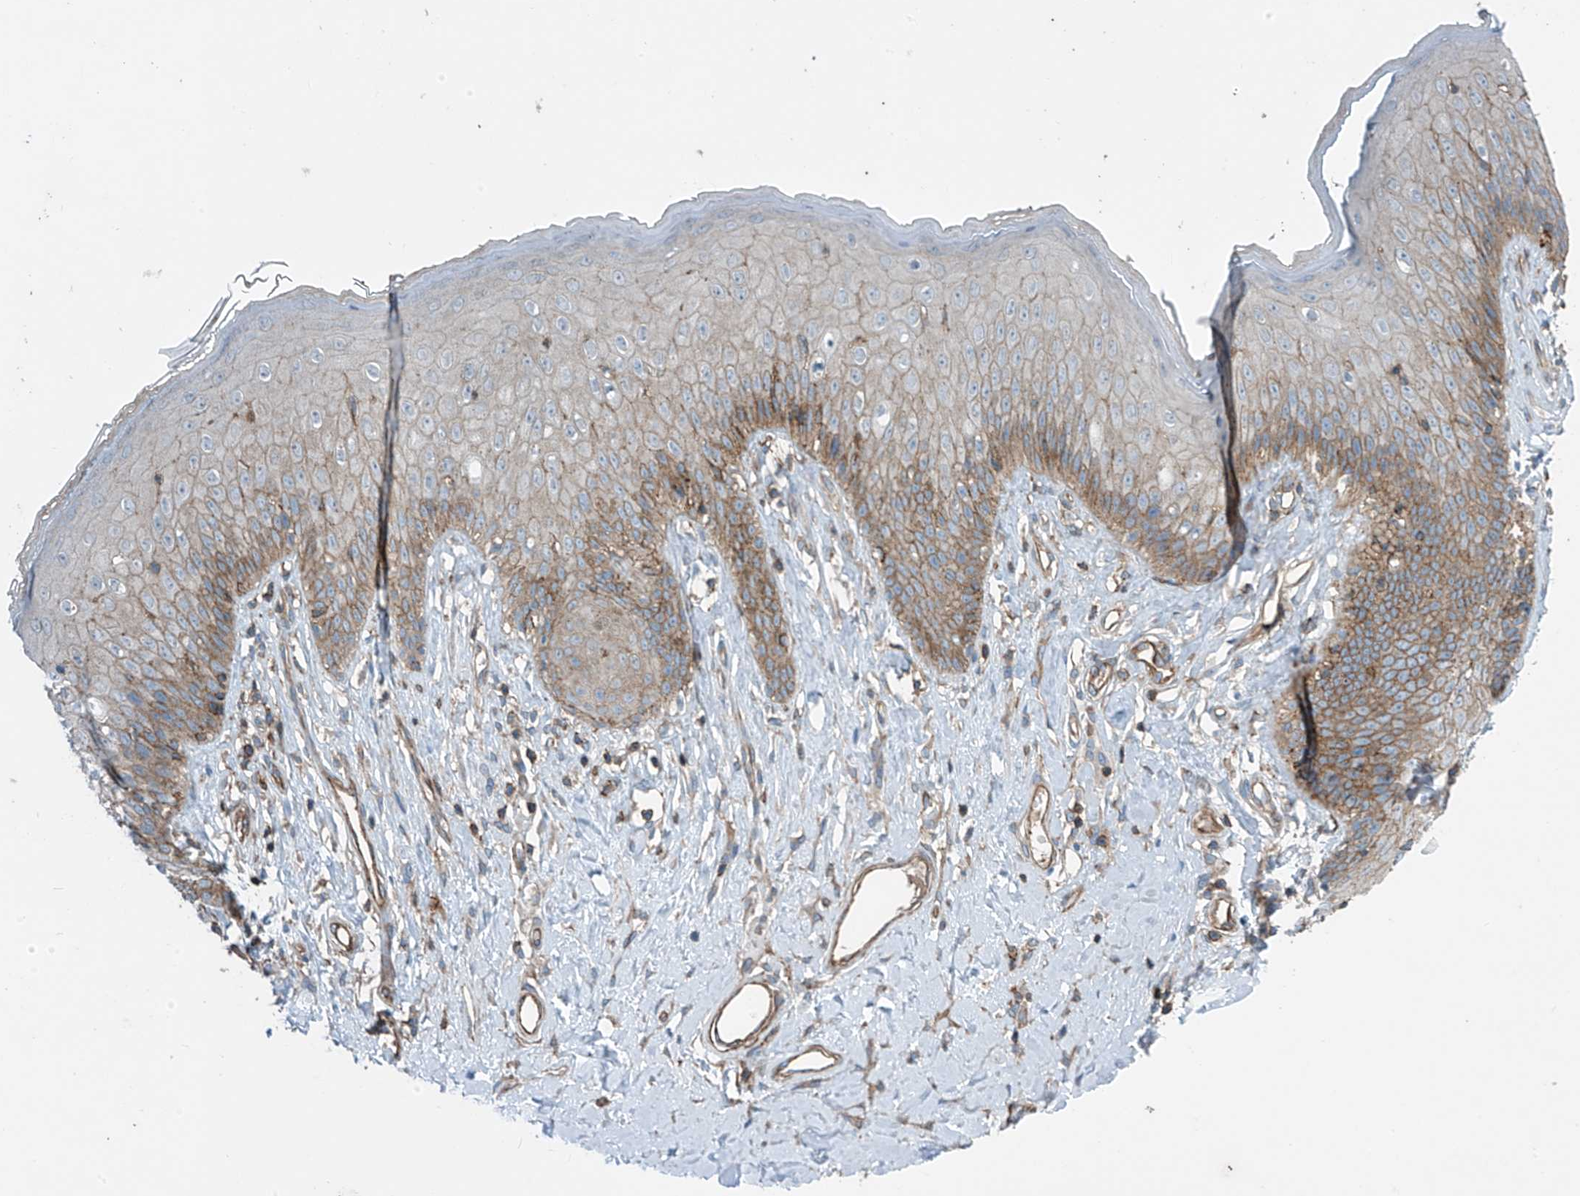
{"staining": {"intensity": "moderate", "quantity": "25%-75%", "location": "cytoplasmic/membranous"}, "tissue": "skin", "cell_type": "Epidermal cells", "image_type": "normal", "snomed": [{"axis": "morphology", "description": "Normal tissue, NOS"}, {"axis": "morphology", "description": "Squamous cell carcinoma, NOS"}, {"axis": "topography", "description": "Vulva"}], "caption": "This histopathology image exhibits IHC staining of benign human skin, with medium moderate cytoplasmic/membranous expression in about 25%-75% of epidermal cells.", "gene": "SLC1A5", "patient": {"sex": "female", "age": 85}}